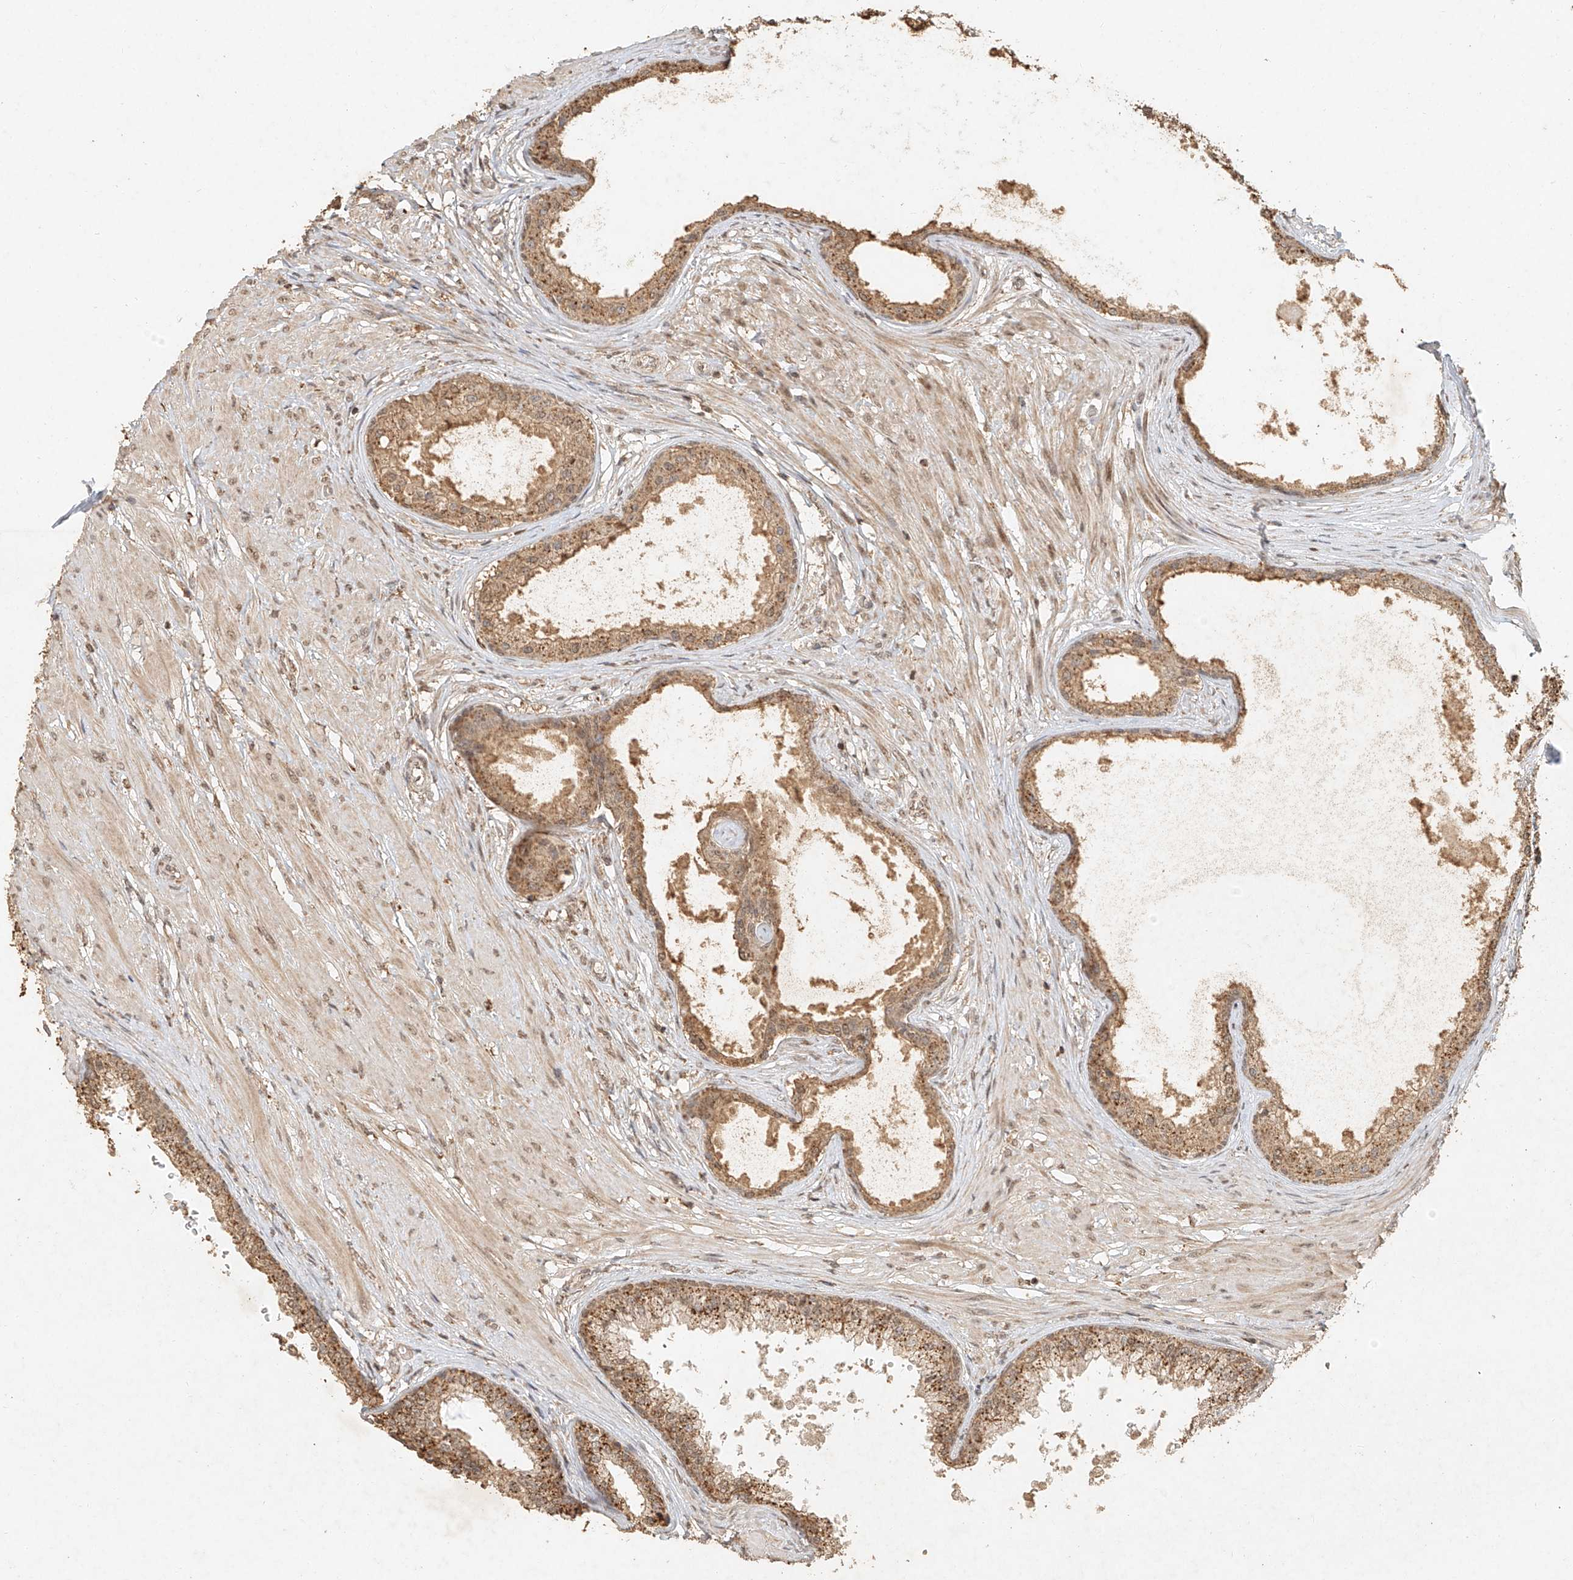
{"staining": {"intensity": "moderate", "quantity": ">75%", "location": "cytoplasmic/membranous,nuclear"}, "tissue": "prostate", "cell_type": "Glandular cells", "image_type": "normal", "snomed": [{"axis": "morphology", "description": "Normal tissue, NOS"}, {"axis": "topography", "description": "Prostate"}], "caption": "This photomicrograph displays immunohistochemistry staining of normal human prostate, with medium moderate cytoplasmic/membranous,nuclear positivity in approximately >75% of glandular cells.", "gene": "CXorf58", "patient": {"sex": "male", "age": 48}}